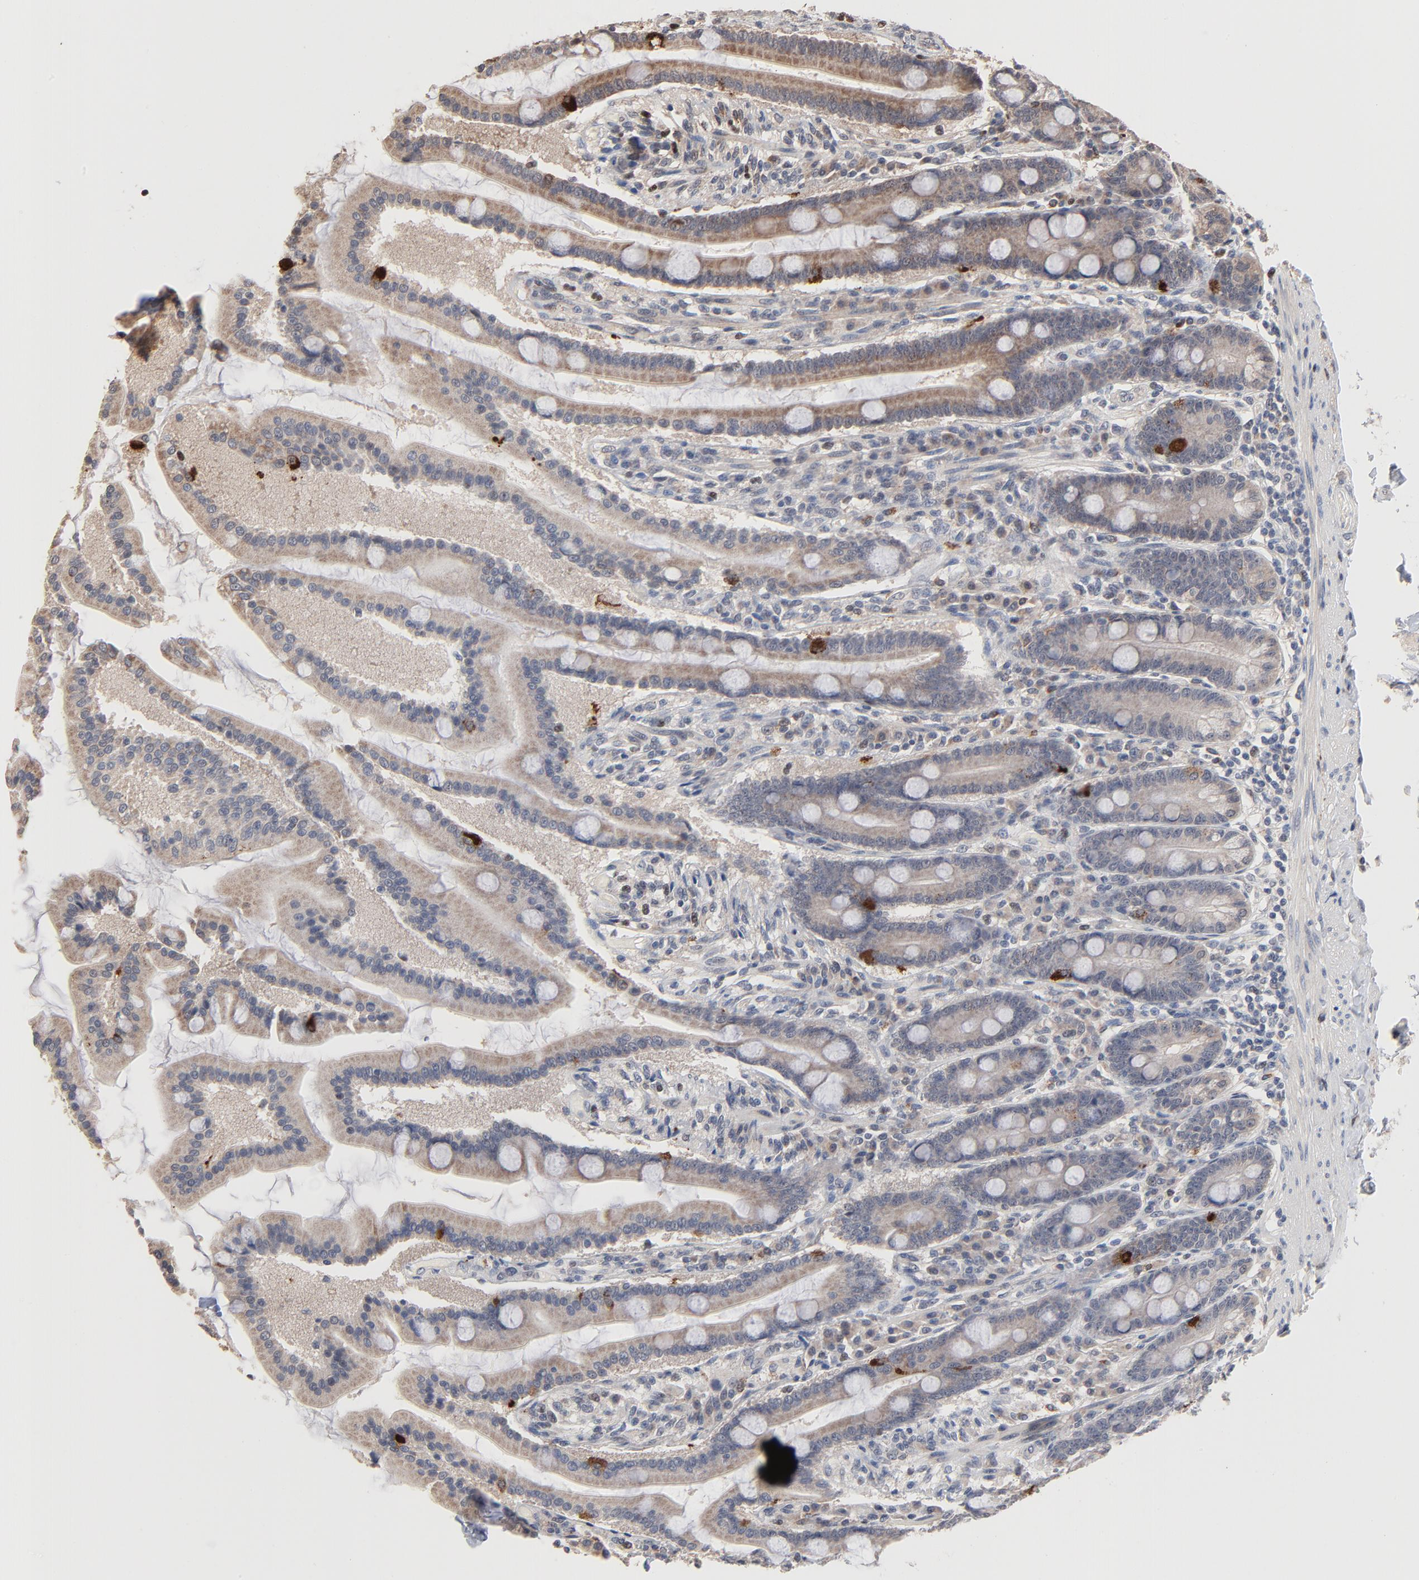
{"staining": {"intensity": "moderate", "quantity": "25%-75%", "location": "cytoplasmic/membranous"}, "tissue": "duodenum", "cell_type": "Glandular cells", "image_type": "normal", "snomed": [{"axis": "morphology", "description": "Normal tissue, NOS"}, {"axis": "topography", "description": "Duodenum"}], "caption": "A brown stain labels moderate cytoplasmic/membranous staining of a protein in glandular cells of unremarkable human duodenum. (Brightfield microscopy of DAB IHC at high magnification).", "gene": "MSL2", "patient": {"sex": "female", "age": 64}}